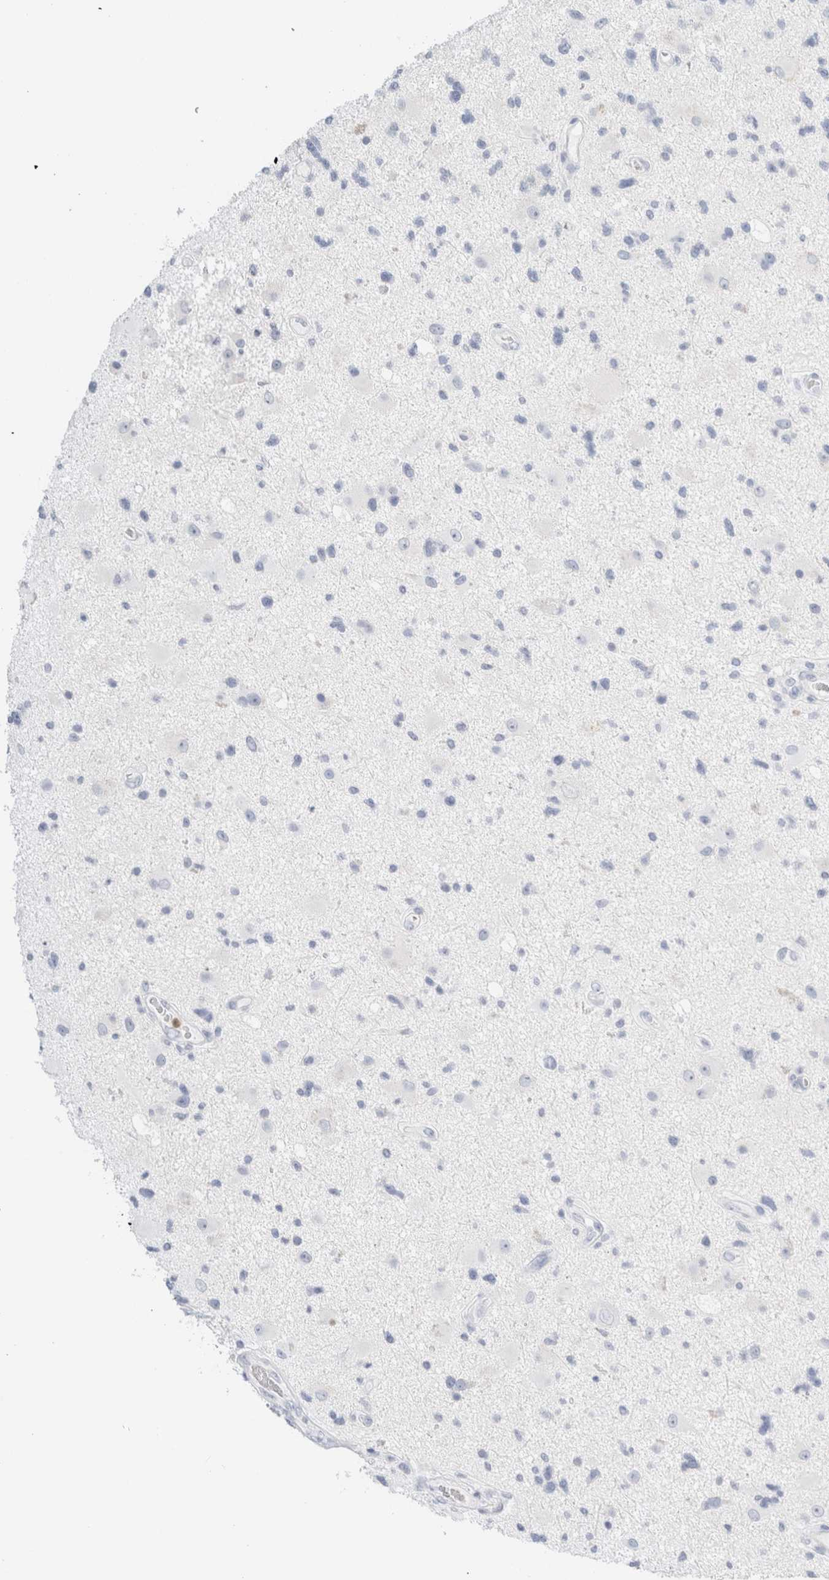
{"staining": {"intensity": "negative", "quantity": "none", "location": "none"}, "tissue": "glioma", "cell_type": "Tumor cells", "image_type": "cancer", "snomed": [{"axis": "morphology", "description": "Glioma, malignant, High grade"}, {"axis": "topography", "description": "Brain"}], "caption": "The immunohistochemistry (IHC) micrograph has no significant positivity in tumor cells of glioma tissue. (Immunohistochemistry, brightfield microscopy, high magnification).", "gene": "ARG1", "patient": {"sex": "male", "age": 33}}